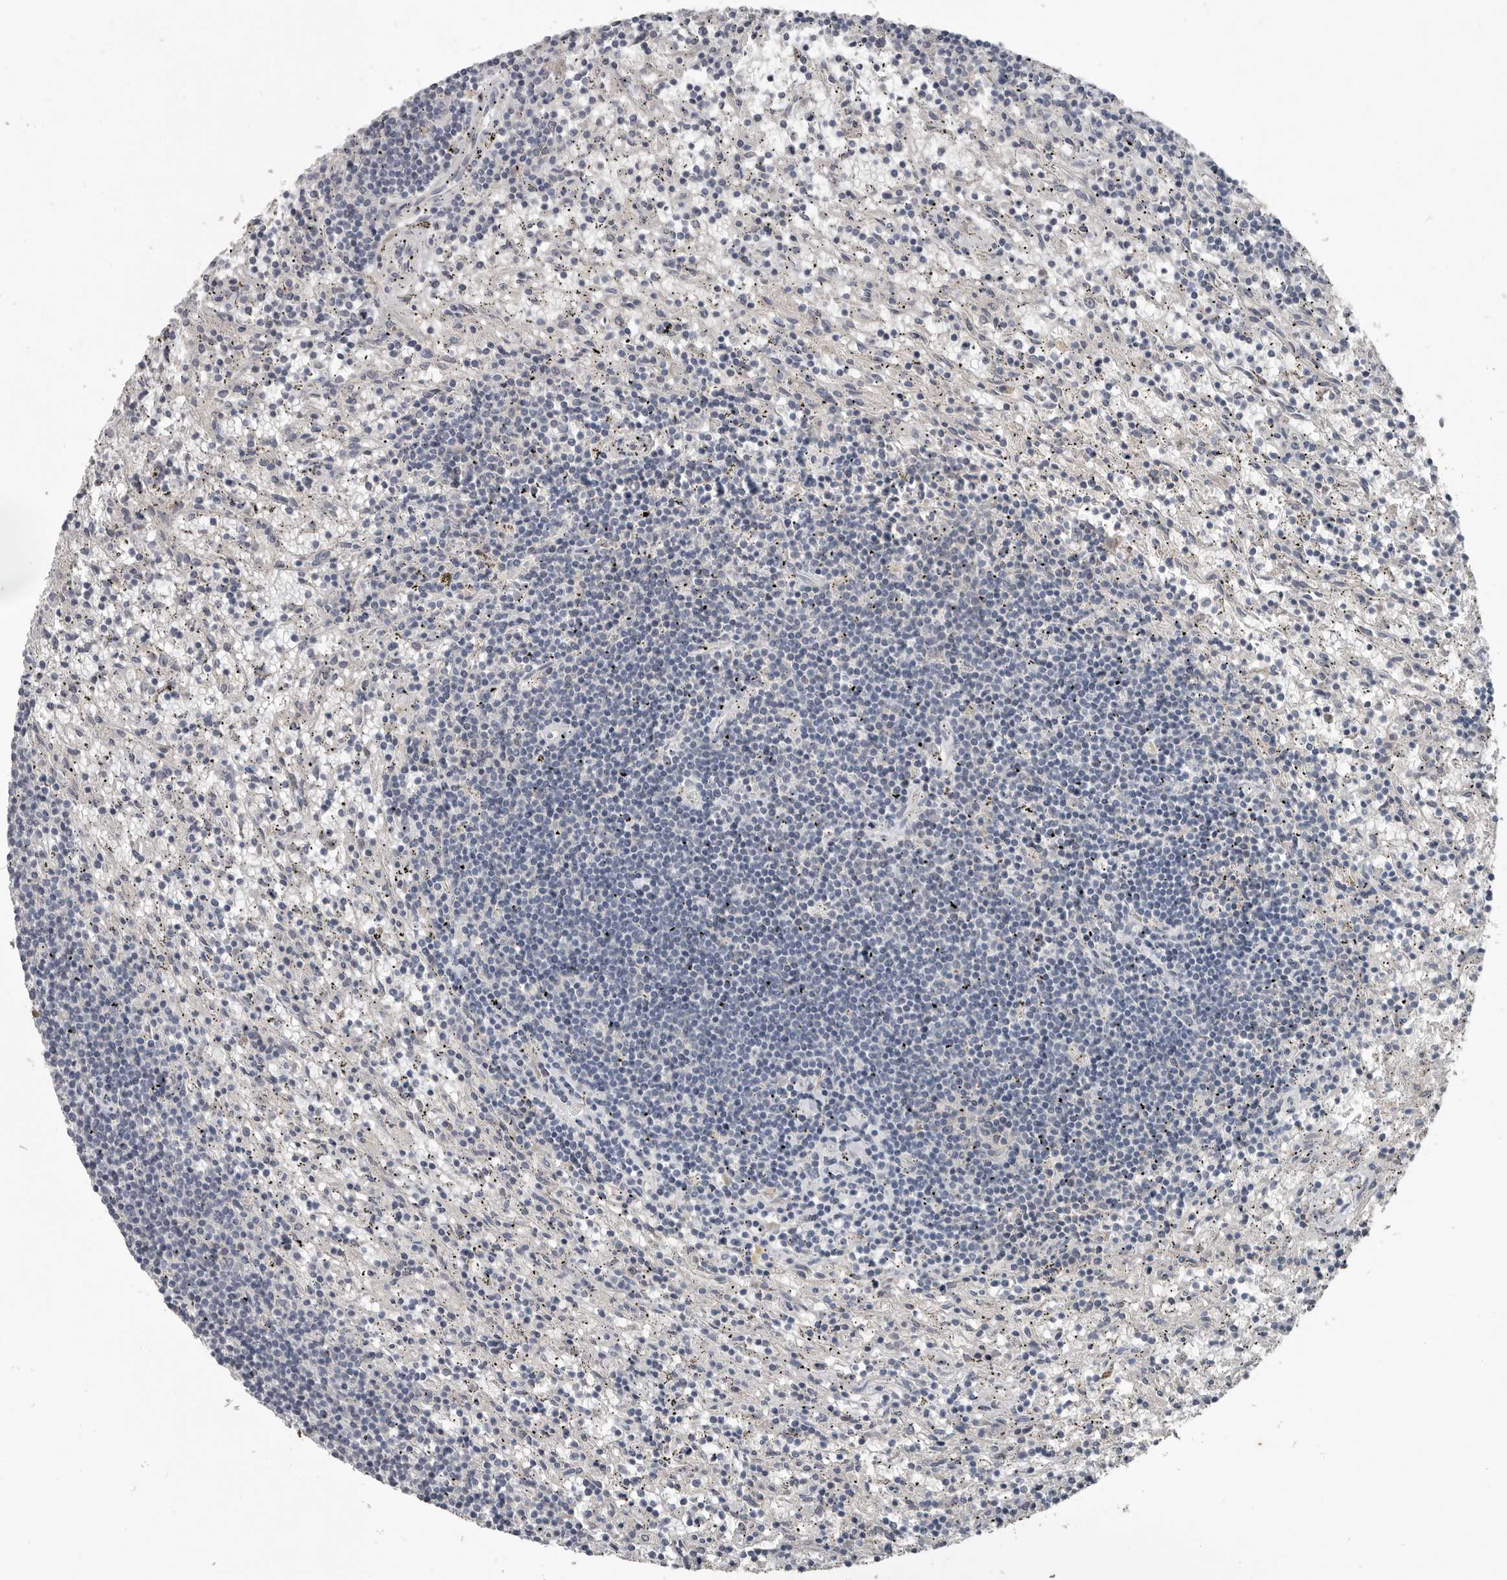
{"staining": {"intensity": "negative", "quantity": "none", "location": "none"}, "tissue": "lymphoma", "cell_type": "Tumor cells", "image_type": "cancer", "snomed": [{"axis": "morphology", "description": "Malignant lymphoma, non-Hodgkin's type, Low grade"}, {"axis": "topography", "description": "Spleen"}], "caption": "This histopathology image is of lymphoma stained with IHC to label a protein in brown with the nuclei are counter-stained blue. There is no expression in tumor cells.", "gene": "C1orf216", "patient": {"sex": "male", "age": 76}}